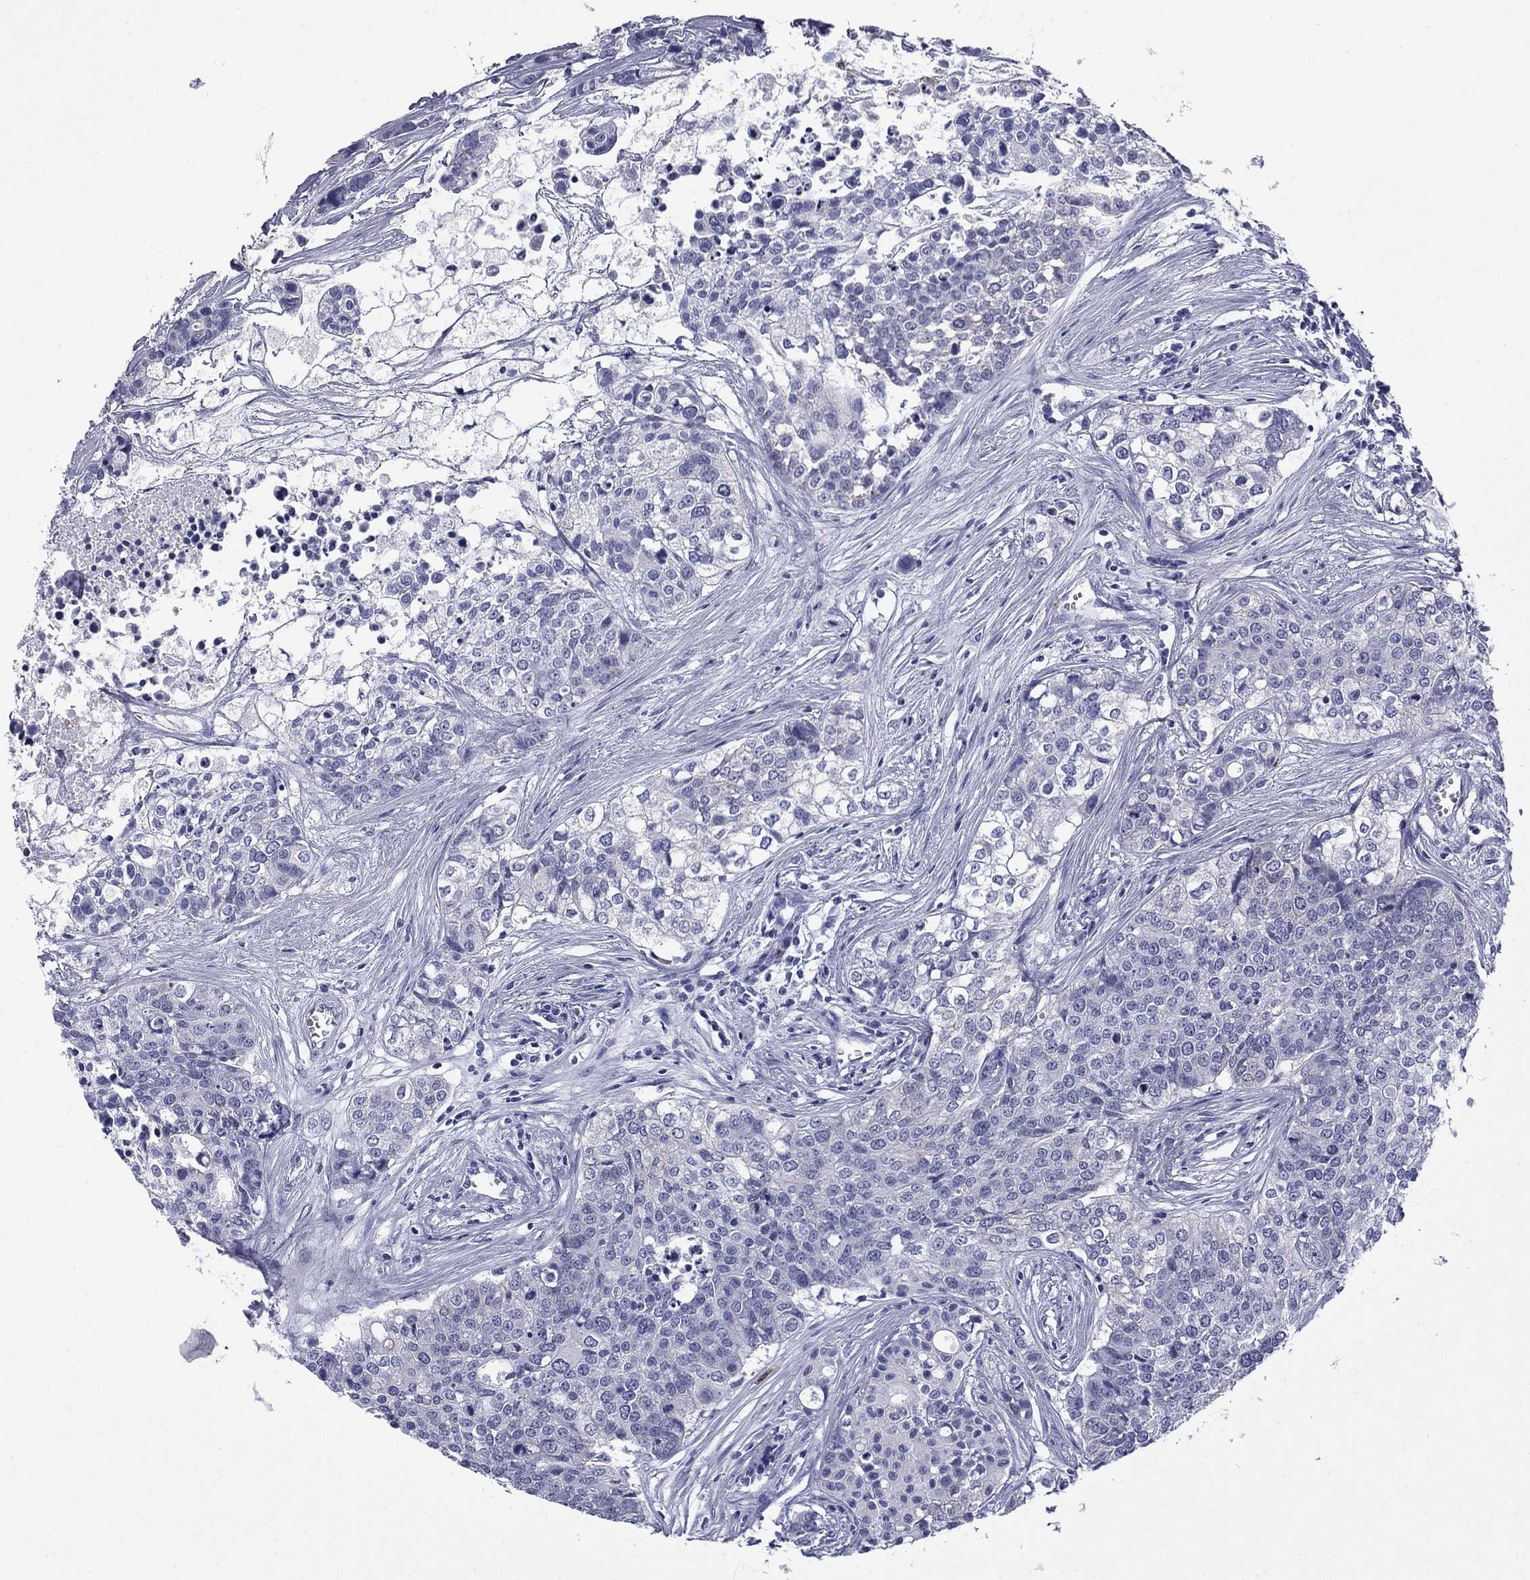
{"staining": {"intensity": "negative", "quantity": "none", "location": "none"}, "tissue": "carcinoid", "cell_type": "Tumor cells", "image_type": "cancer", "snomed": [{"axis": "morphology", "description": "Carcinoid, malignant, NOS"}, {"axis": "topography", "description": "Colon"}], "caption": "A photomicrograph of human carcinoid (malignant) is negative for staining in tumor cells. Brightfield microscopy of immunohistochemistry (IHC) stained with DAB (brown) and hematoxylin (blue), captured at high magnification.", "gene": "TRIM29", "patient": {"sex": "male", "age": 81}}